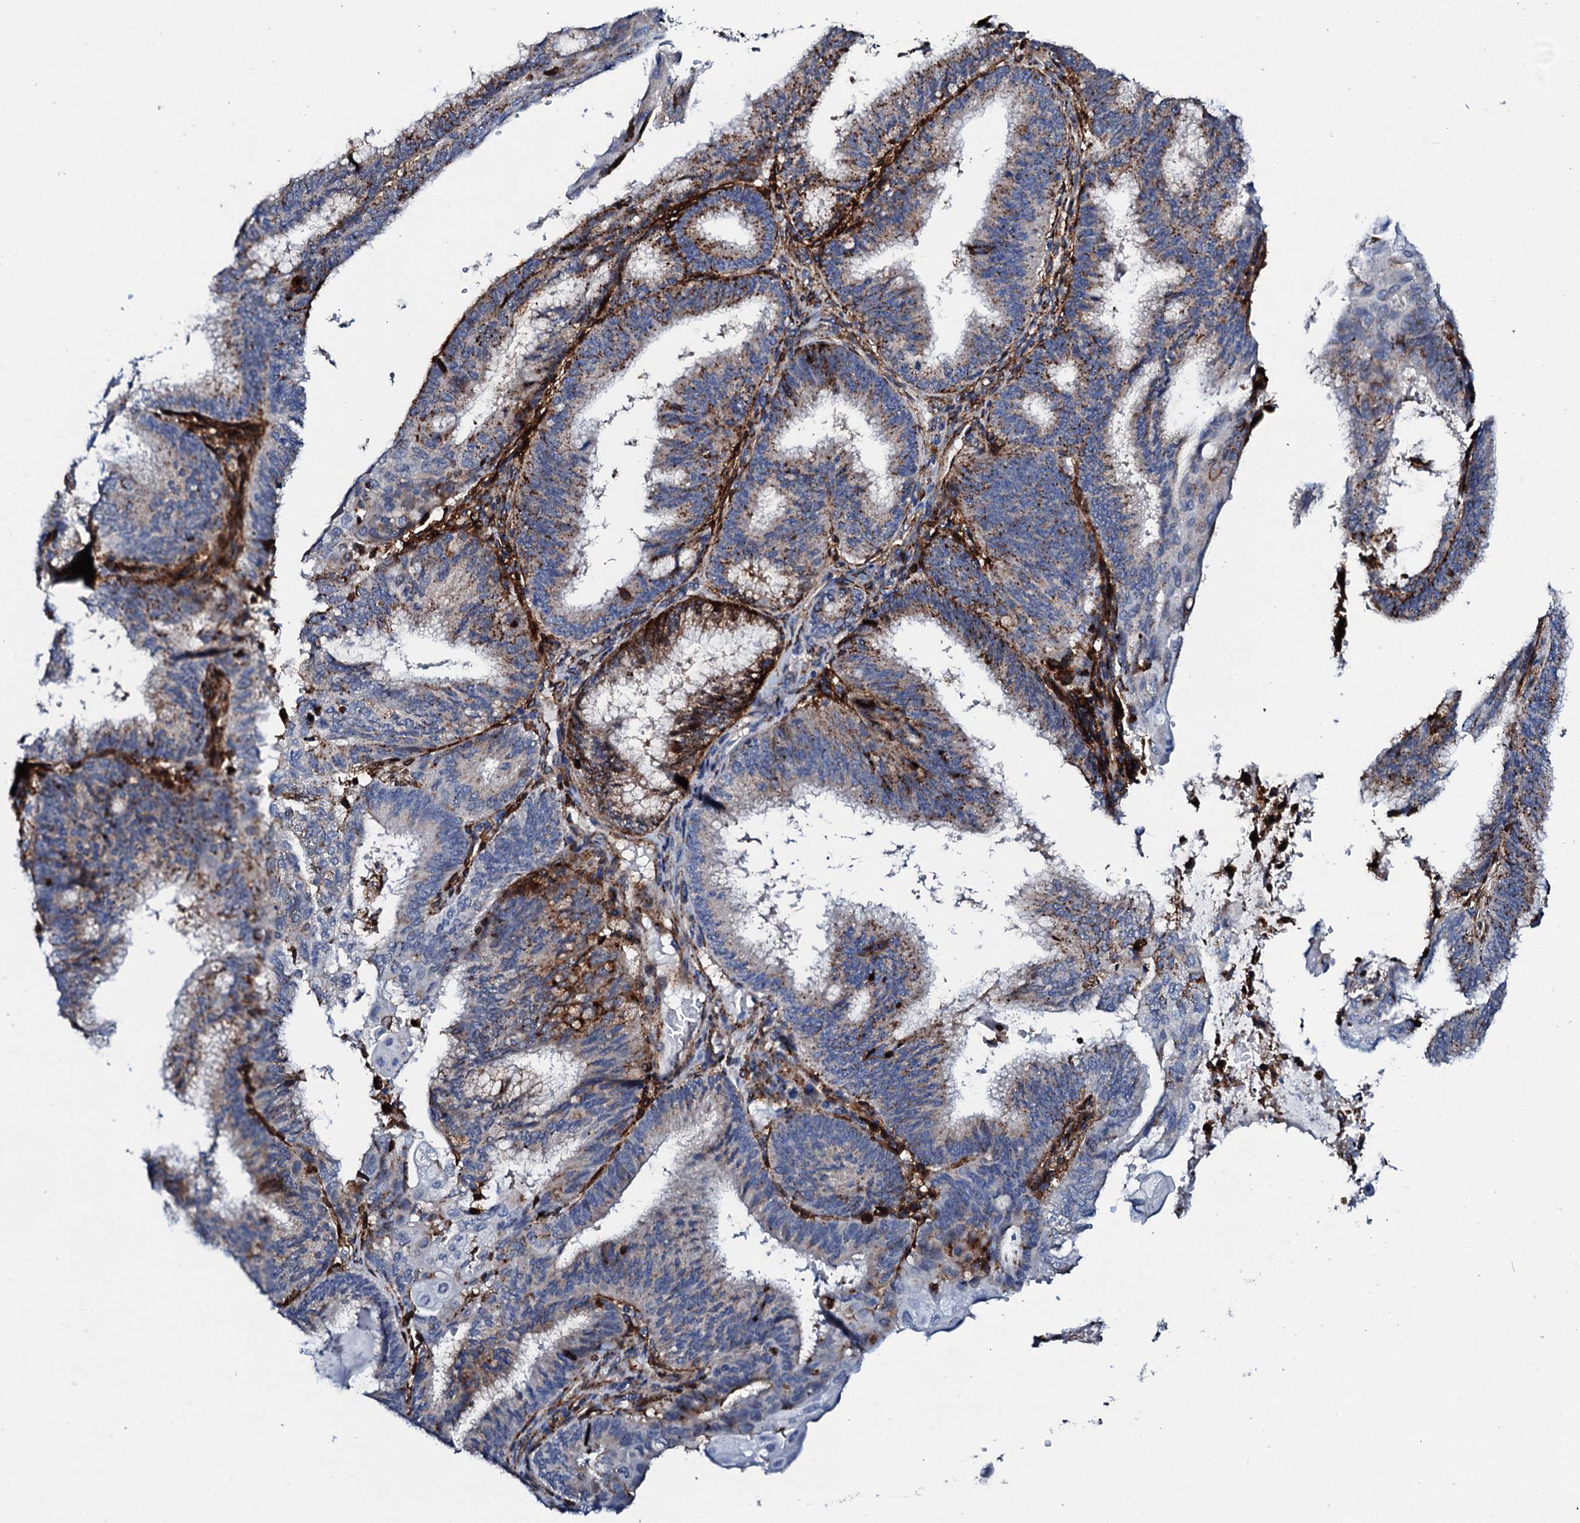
{"staining": {"intensity": "moderate", "quantity": "25%-75%", "location": "cytoplasmic/membranous"}, "tissue": "endometrial cancer", "cell_type": "Tumor cells", "image_type": "cancer", "snomed": [{"axis": "morphology", "description": "Adenocarcinoma, NOS"}, {"axis": "topography", "description": "Endometrium"}], "caption": "Protein expression by immunohistochemistry (IHC) shows moderate cytoplasmic/membranous expression in about 25%-75% of tumor cells in adenocarcinoma (endometrial).", "gene": "MED13L", "patient": {"sex": "female", "age": 49}}